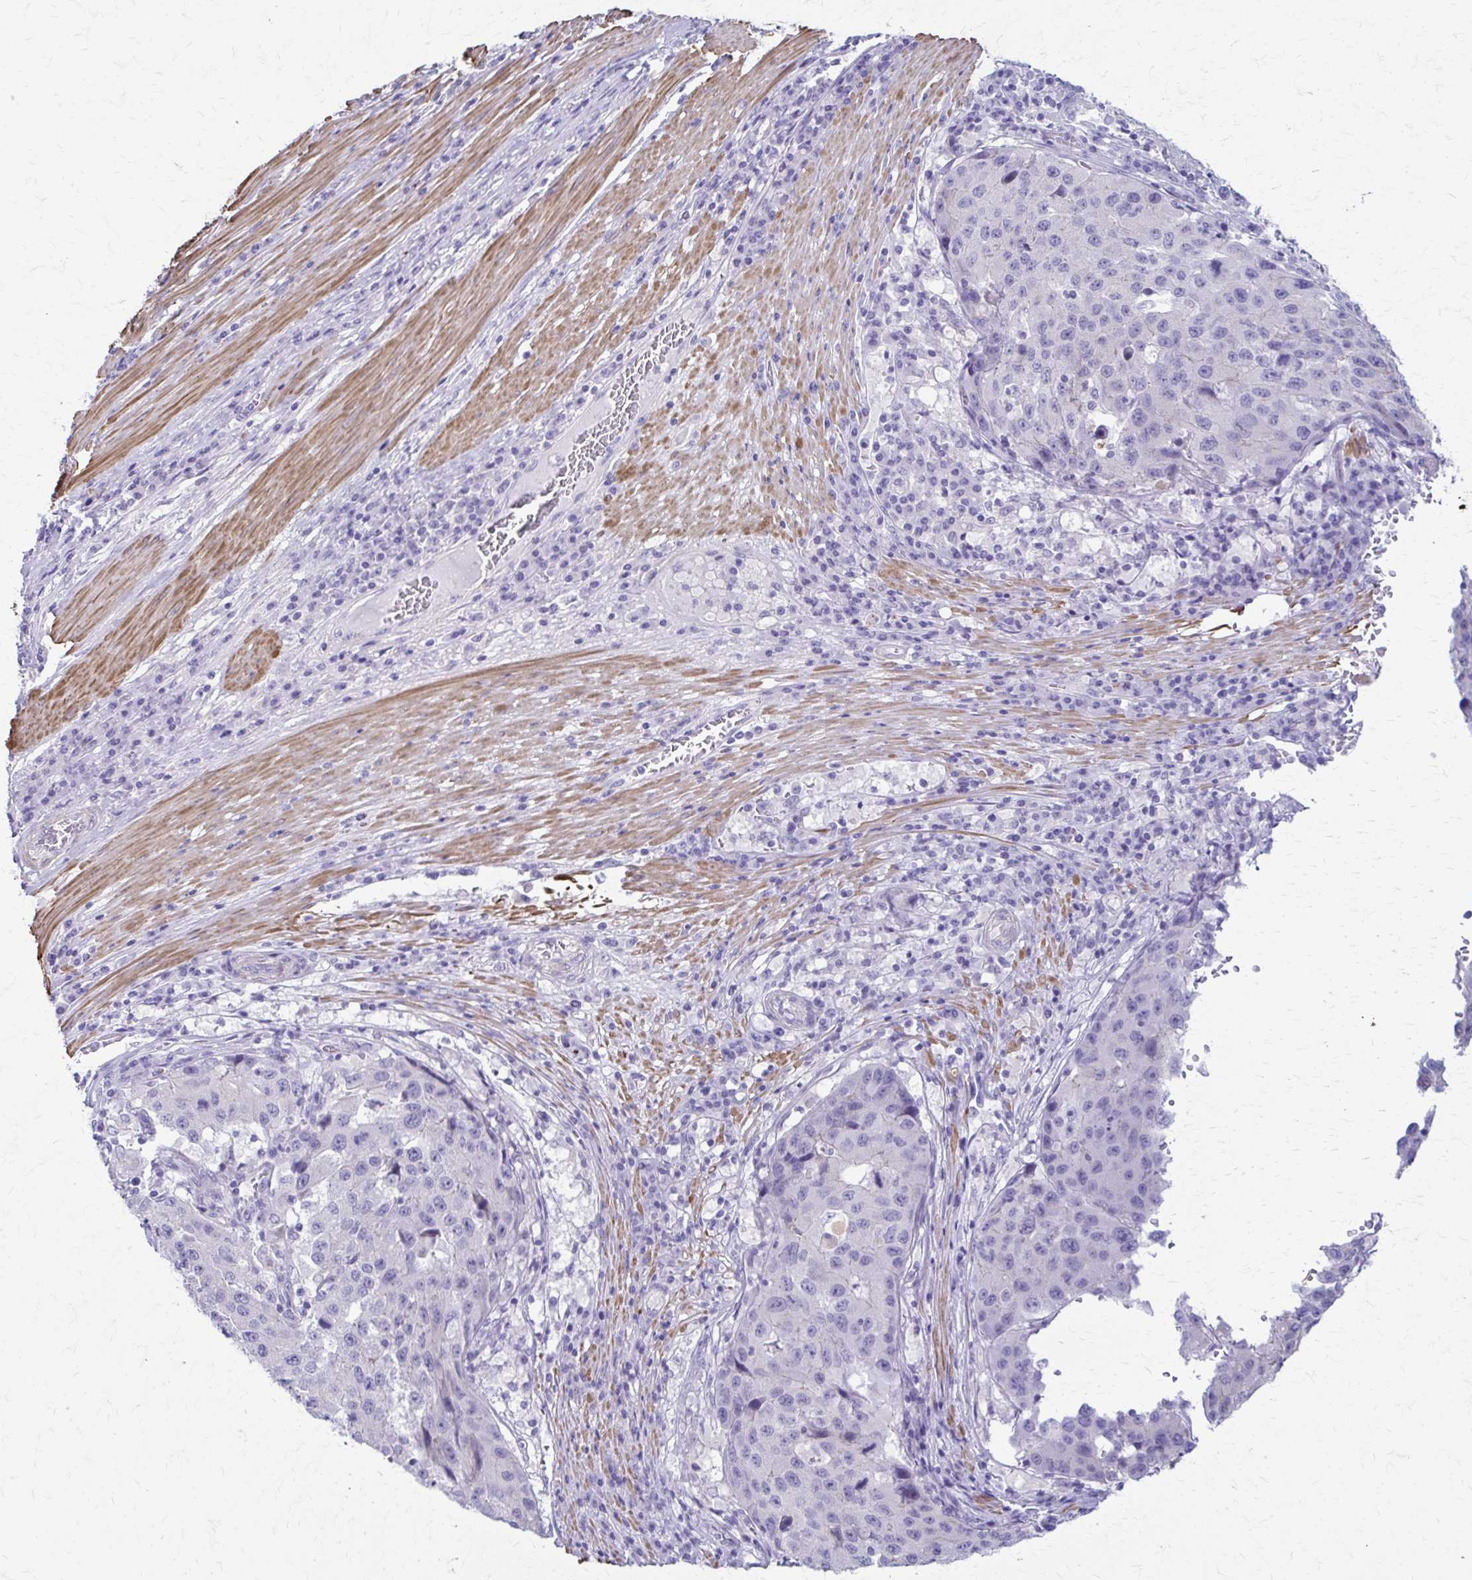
{"staining": {"intensity": "negative", "quantity": "none", "location": "none"}, "tissue": "stomach cancer", "cell_type": "Tumor cells", "image_type": "cancer", "snomed": [{"axis": "morphology", "description": "Adenocarcinoma, NOS"}, {"axis": "topography", "description": "Stomach"}], "caption": "Human stomach cancer (adenocarcinoma) stained for a protein using immunohistochemistry demonstrates no staining in tumor cells.", "gene": "DSP", "patient": {"sex": "male", "age": 71}}